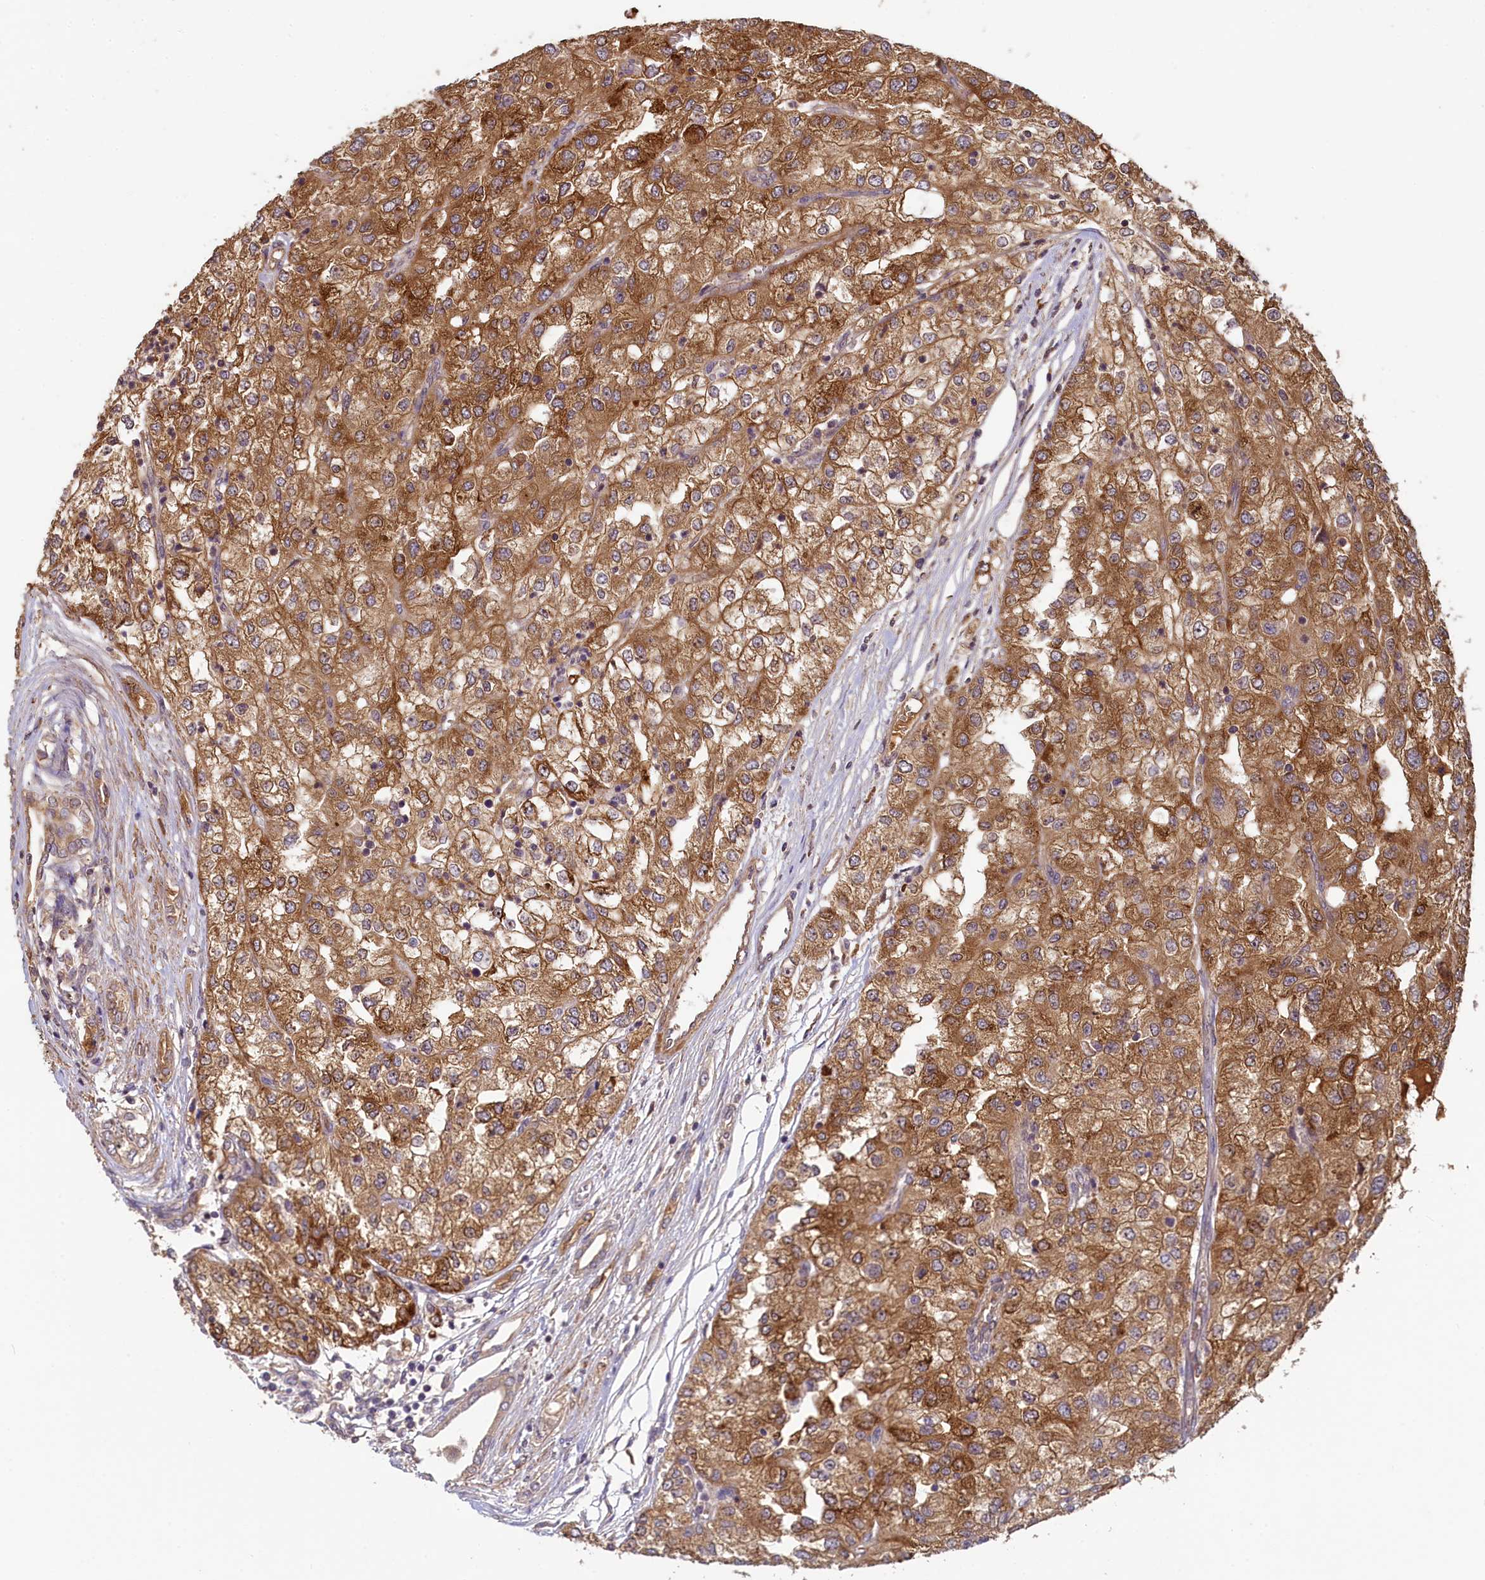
{"staining": {"intensity": "strong", "quantity": ">75%", "location": "cytoplasmic/membranous"}, "tissue": "renal cancer", "cell_type": "Tumor cells", "image_type": "cancer", "snomed": [{"axis": "morphology", "description": "Adenocarcinoma, NOS"}, {"axis": "topography", "description": "Kidney"}], "caption": "An immunohistochemistry histopathology image of tumor tissue is shown. Protein staining in brown shows strong cytoplasmic/membranous positivity in renal cancer (adenocarcinoma) within tumor cells.", "gene": "NUDT6", "patient": {"sex": "female", "age": 54}}